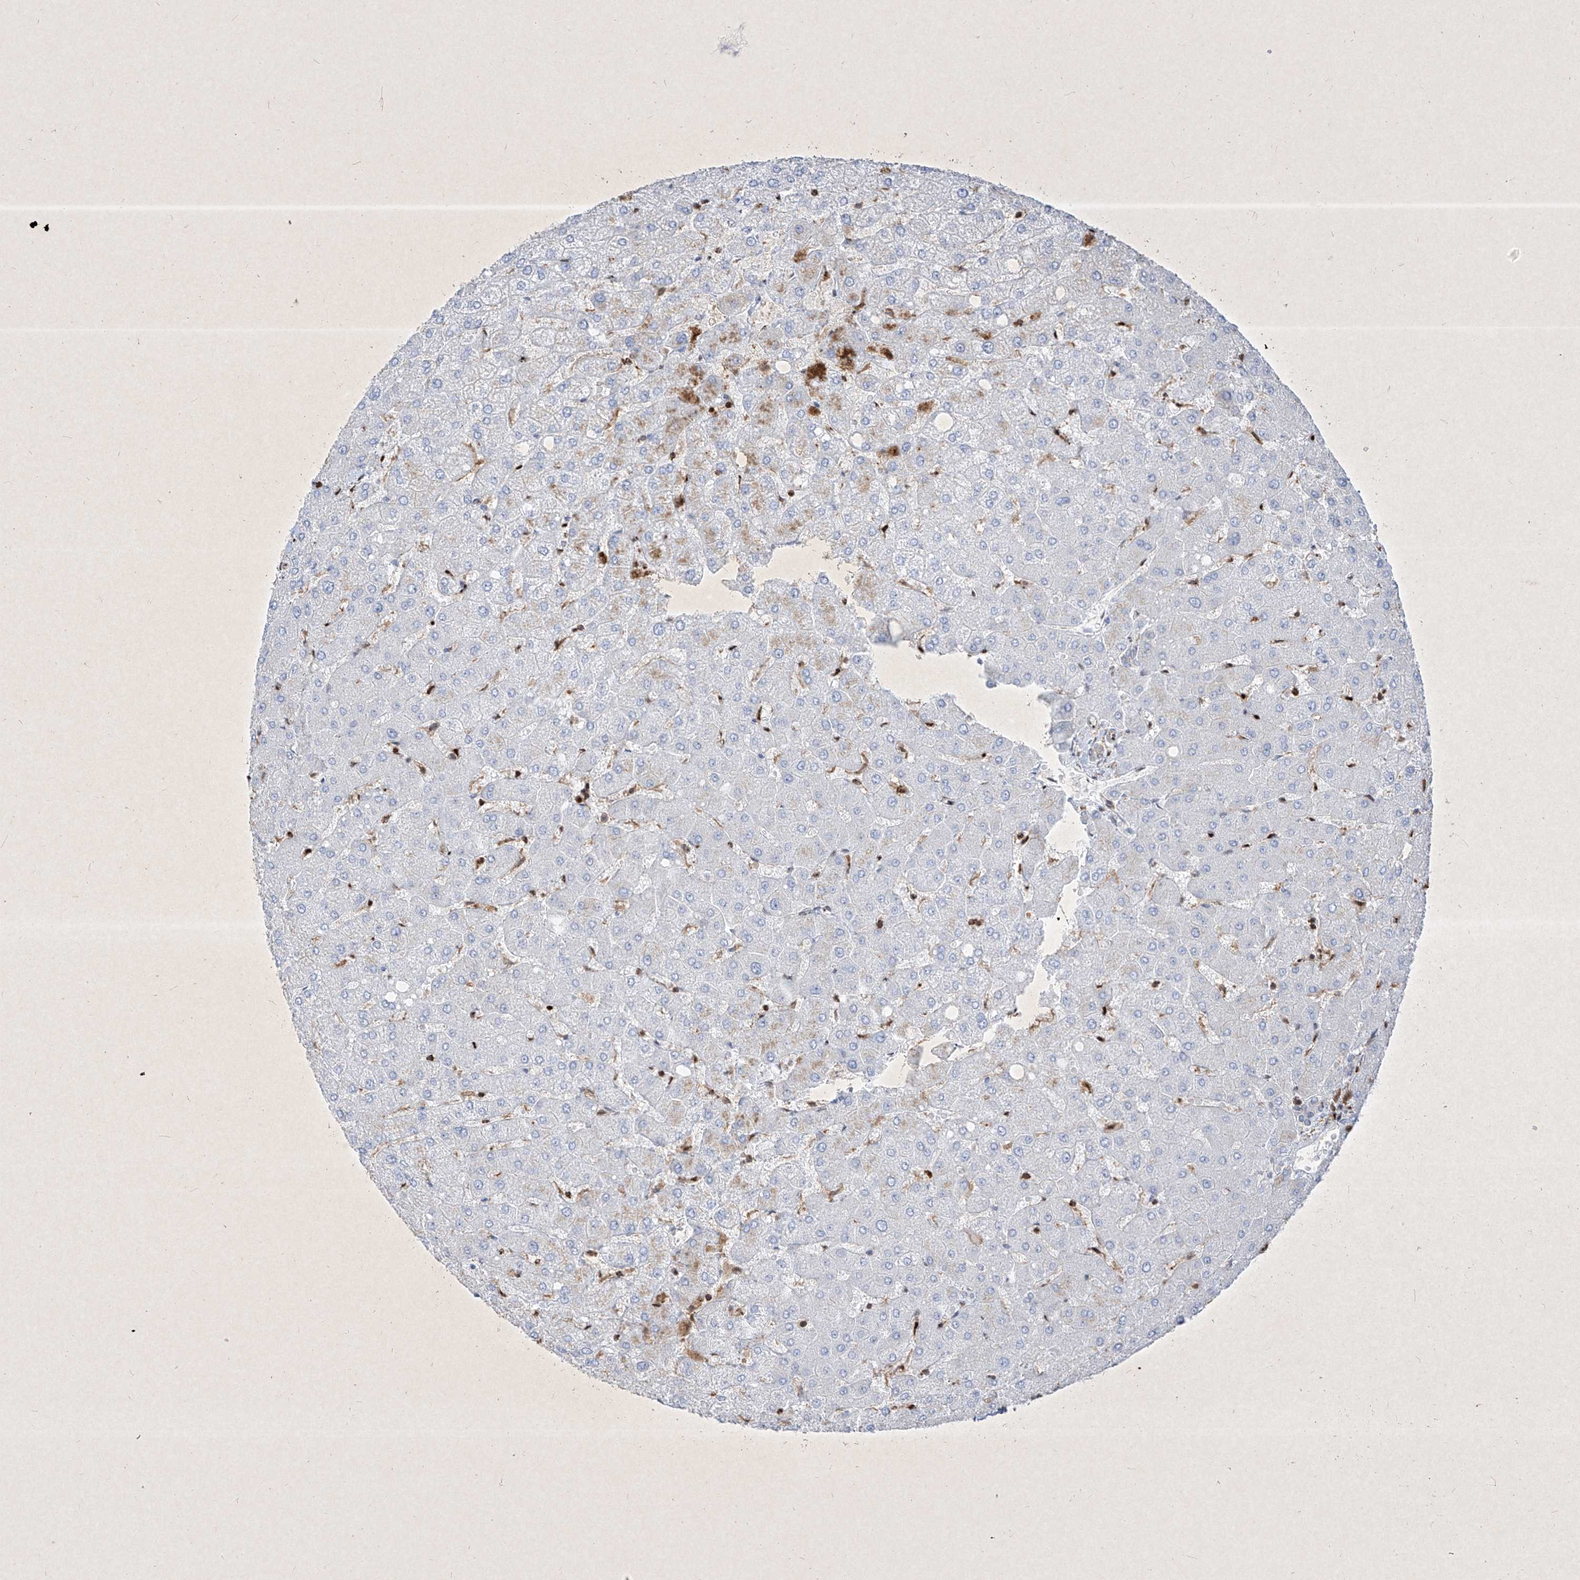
{"staining": {"intensity": "weak", "quantity": "25%-75%", "location": "cytoplasmic/membranous"}, "tissue": "liver", "cell_type": "Cholangiocytes", "image_type": "normal", "snomed": [{"axis": "morphology", "description": "Normal tissue, NOS"}, {"axis": "topography", "description": "Liver"}], "caption": "Immunohistochemical staining of benign liver shows 25%-75% levels of weak cytoplasmic/membranous protein staining in approximately 25%-75% of cholangiocytes. (DAB = brown stain, brightfield microscopy at high magnification).", "gene": "PSMB10", "patient": {"sex": "female", "age": 54}}